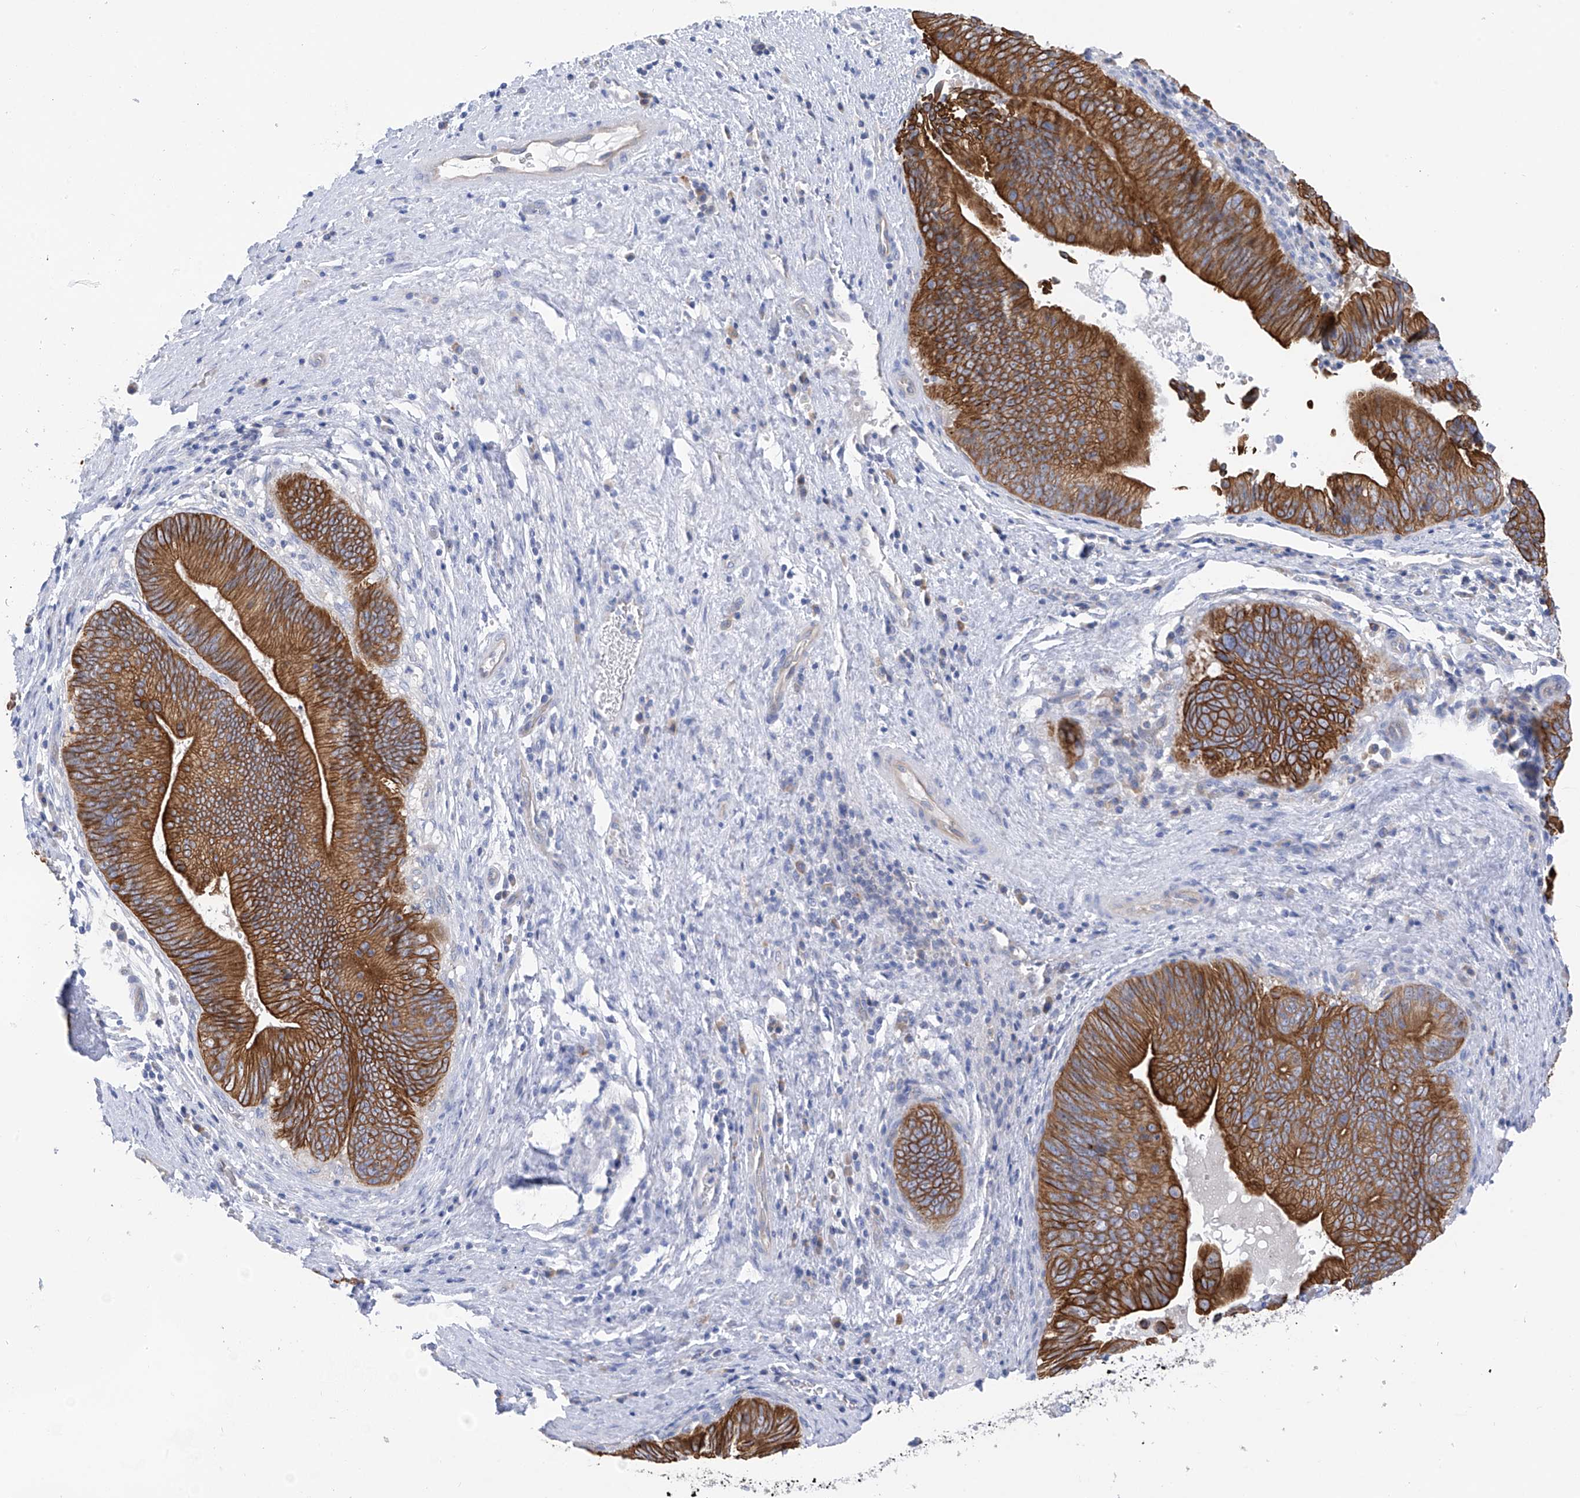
{"staining": {"intensity": "strong", "quantity": ">75%", "location": "cytoplasmic/membranous"}, "tissue": "pancreatic cancer", "cell_type": "Tumor cells", "image_type": "cancer", "snomed": [{"axis": "morphology", "description": "Adenocarcinoma, NOS"}, {"axis": "topography", "description": "Pancreas"}], "caption": "Immunohistochemical staining of human adenocarcinoma (pancreatic) displays high levels of strong cytoplasmic/membranous protein positivity in about >75% of tumor cells.", "gene": "PIK3C2B", "patient": {"sex": "male", "age": 63}}